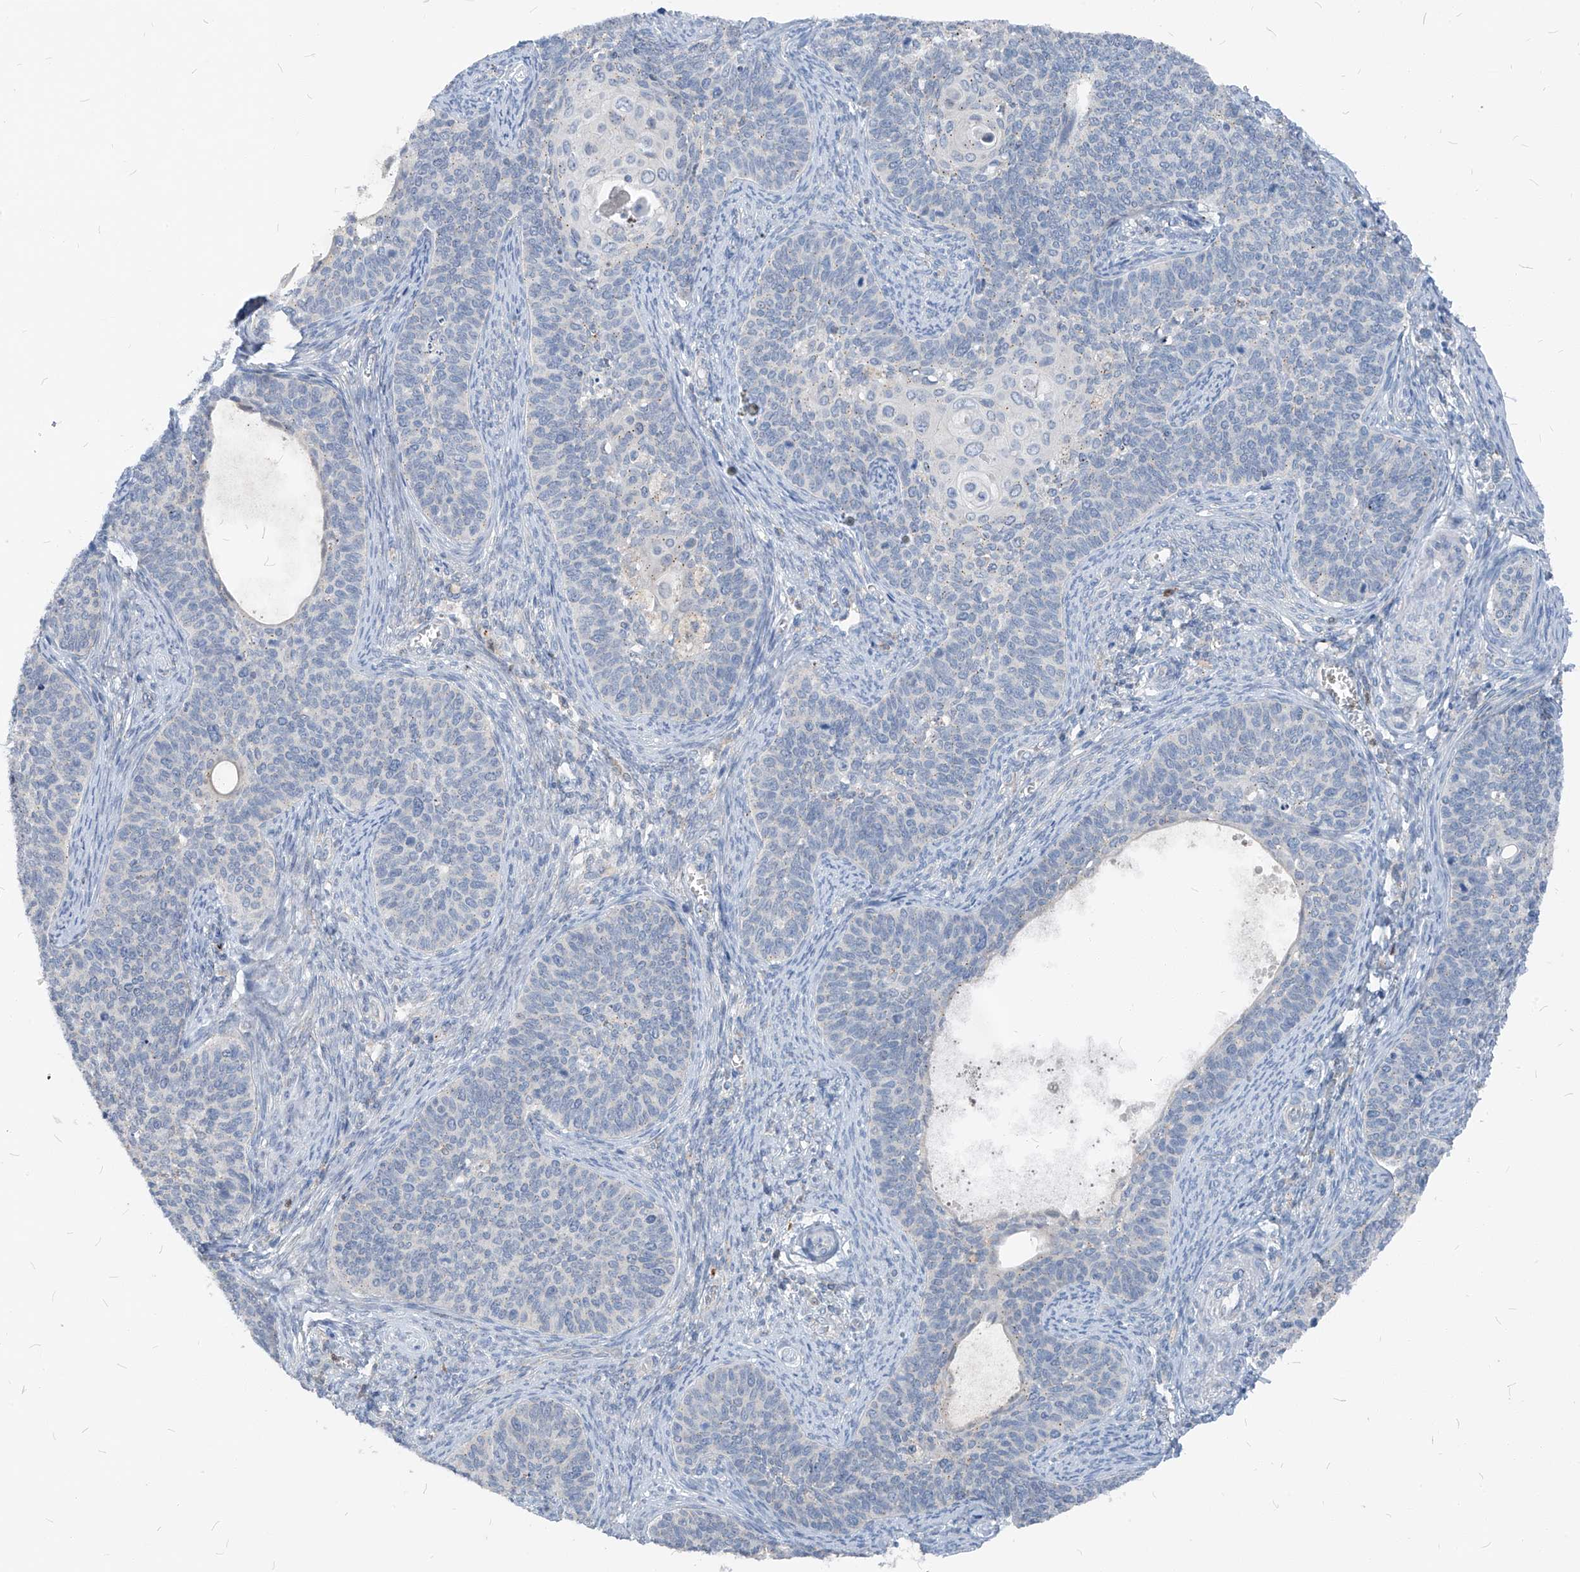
{"staining": {"intensity": "negative", "quantity": "none", "location": "none"}, "tissue": "cervical cancer", "cell_type": "Tumor cells", "image_type": "cancer", "snomed": [{"axis": "morphology", "description": "Squamous cell carcinoma, NOS"}, {"axis": "topography", "description": "Cervix"}], "caption": "Tumor cells are negative for protein expression in human cervical cancer. (DAB (3,3'-diaminobenzidine) immunohistochemistry with hematoxylin counter stain).", "gene": "CHMP2B", "patient": {"sex": "female", "age": 33}}